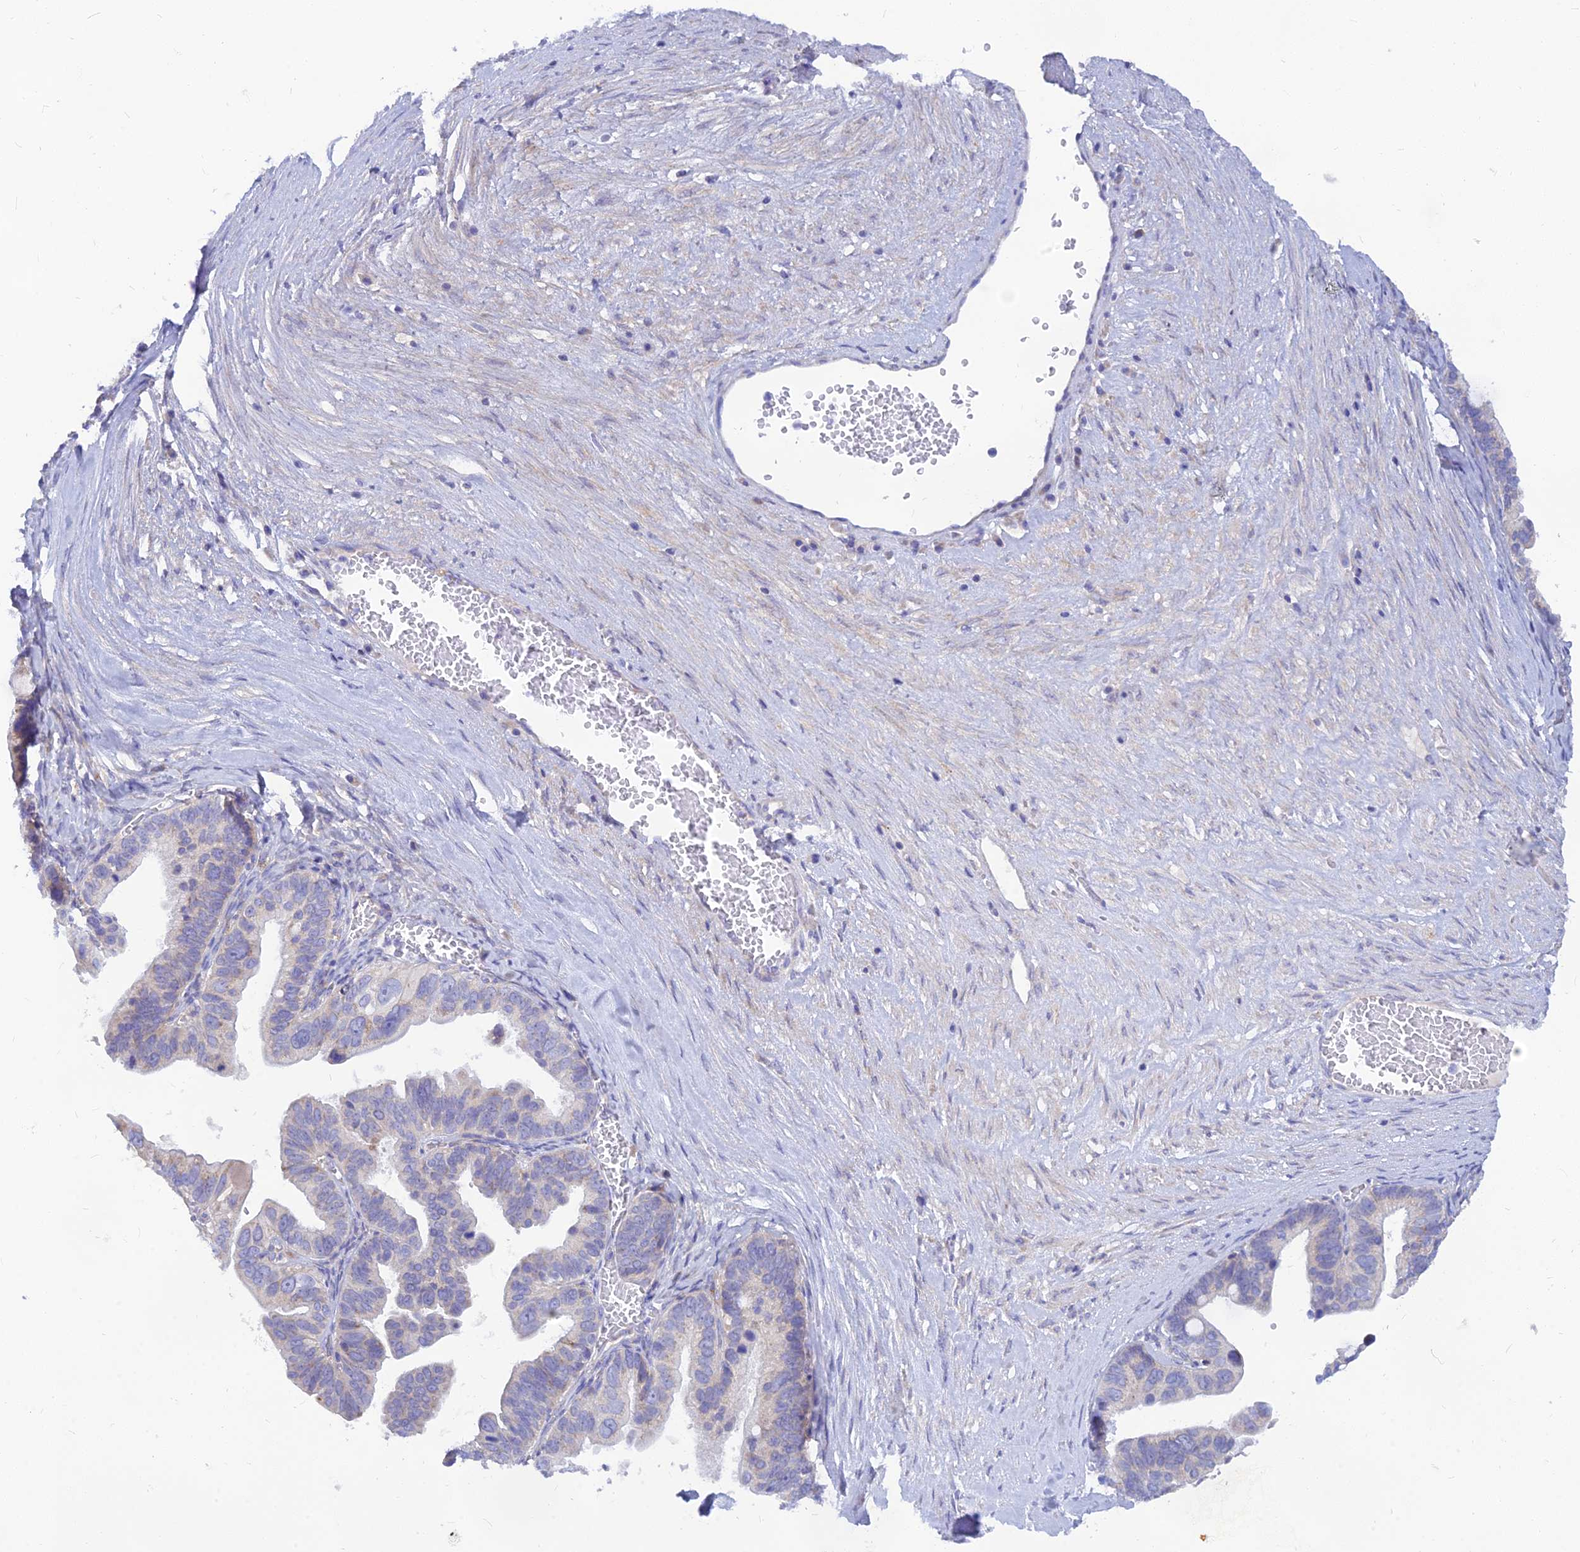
{"staining": {"intensity": "weak", "quantity": "25%-75%", "location": "cytoplasmic/membranous"}, "tissue": "ovarian cancer", "cell_type": "Tumor cells", "image_type": "cancer", "snomed": [{"axis": "morphology", "description": "Cystadenocarcinoma, serous, NOS"}, {"axis": "topography", "description": "Ovary"}], "caption": "Ovarian cancer (serous cystadenocarcinoma) stained for a protein reveals weak cytoplasmic/membranous positivity in tumor cells. The protein is stained brown, and the nuclei are stained in blue (DAB IHC with brightfield microscopy, high magnification).", "gene": "TMEM30B", "patient": {"sex": "female", "age": 56}}